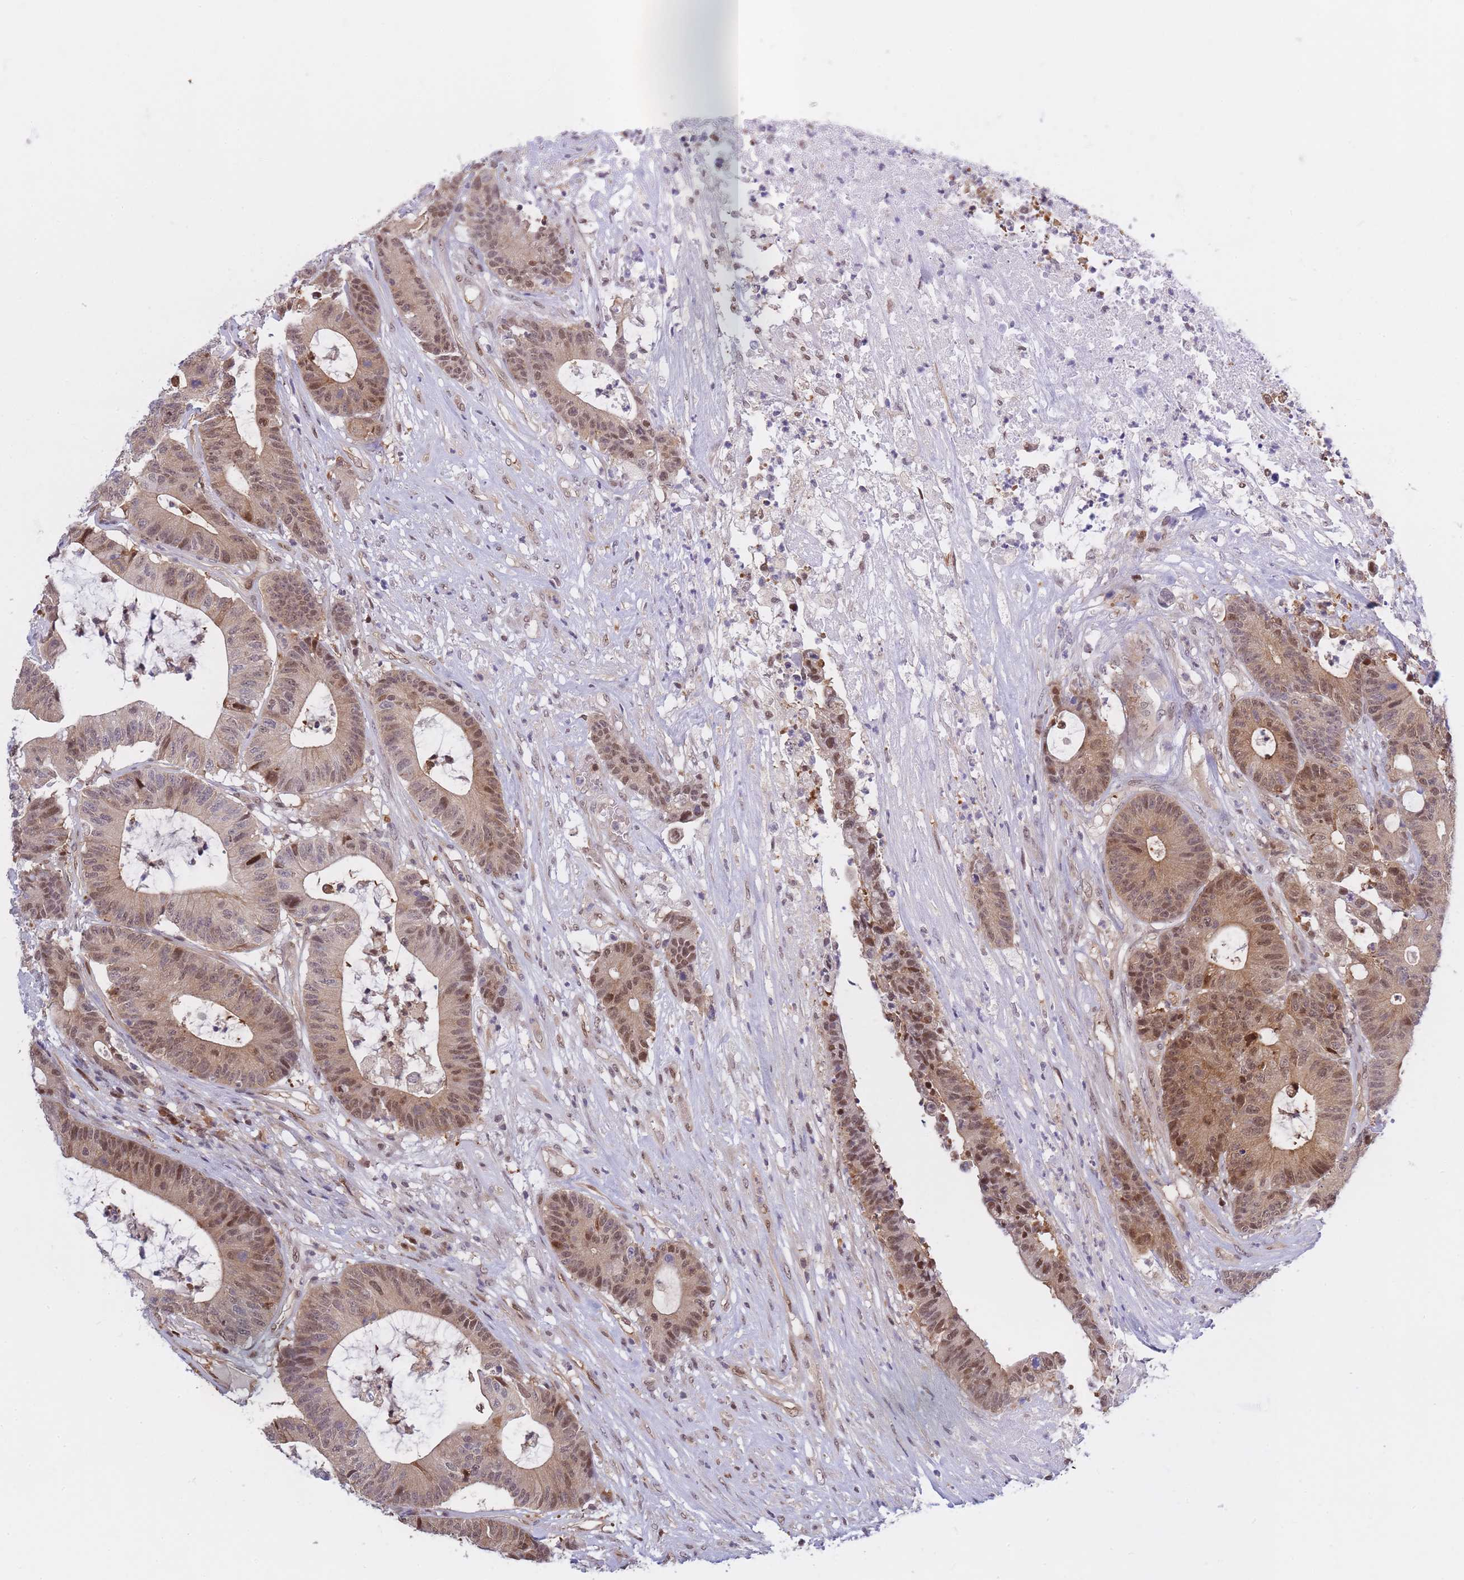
{"staining": {"intensity": "moderate", "quantity": "25%-75%", "location": "cytoplasmic/membranous,nuclear"}, "tissue": "colorectal cancer", "cell_type": "Tumor cells", "image_type": "cancer", "snomed": [{"axis": "morphology", "description": "Adenocarcinoma, NOS"}, {"axis": "topography", "description": "Colon"}], "caption": "Moderate cytoplasmic/membranous and nuclear positivity for a protein is seen in about 25%-75% of tumor cells of colorectal cancer (adenocarcinoma) using IHC.", "gene": "NSFL1C", "patient": {"sex": "female", "age": 84}}